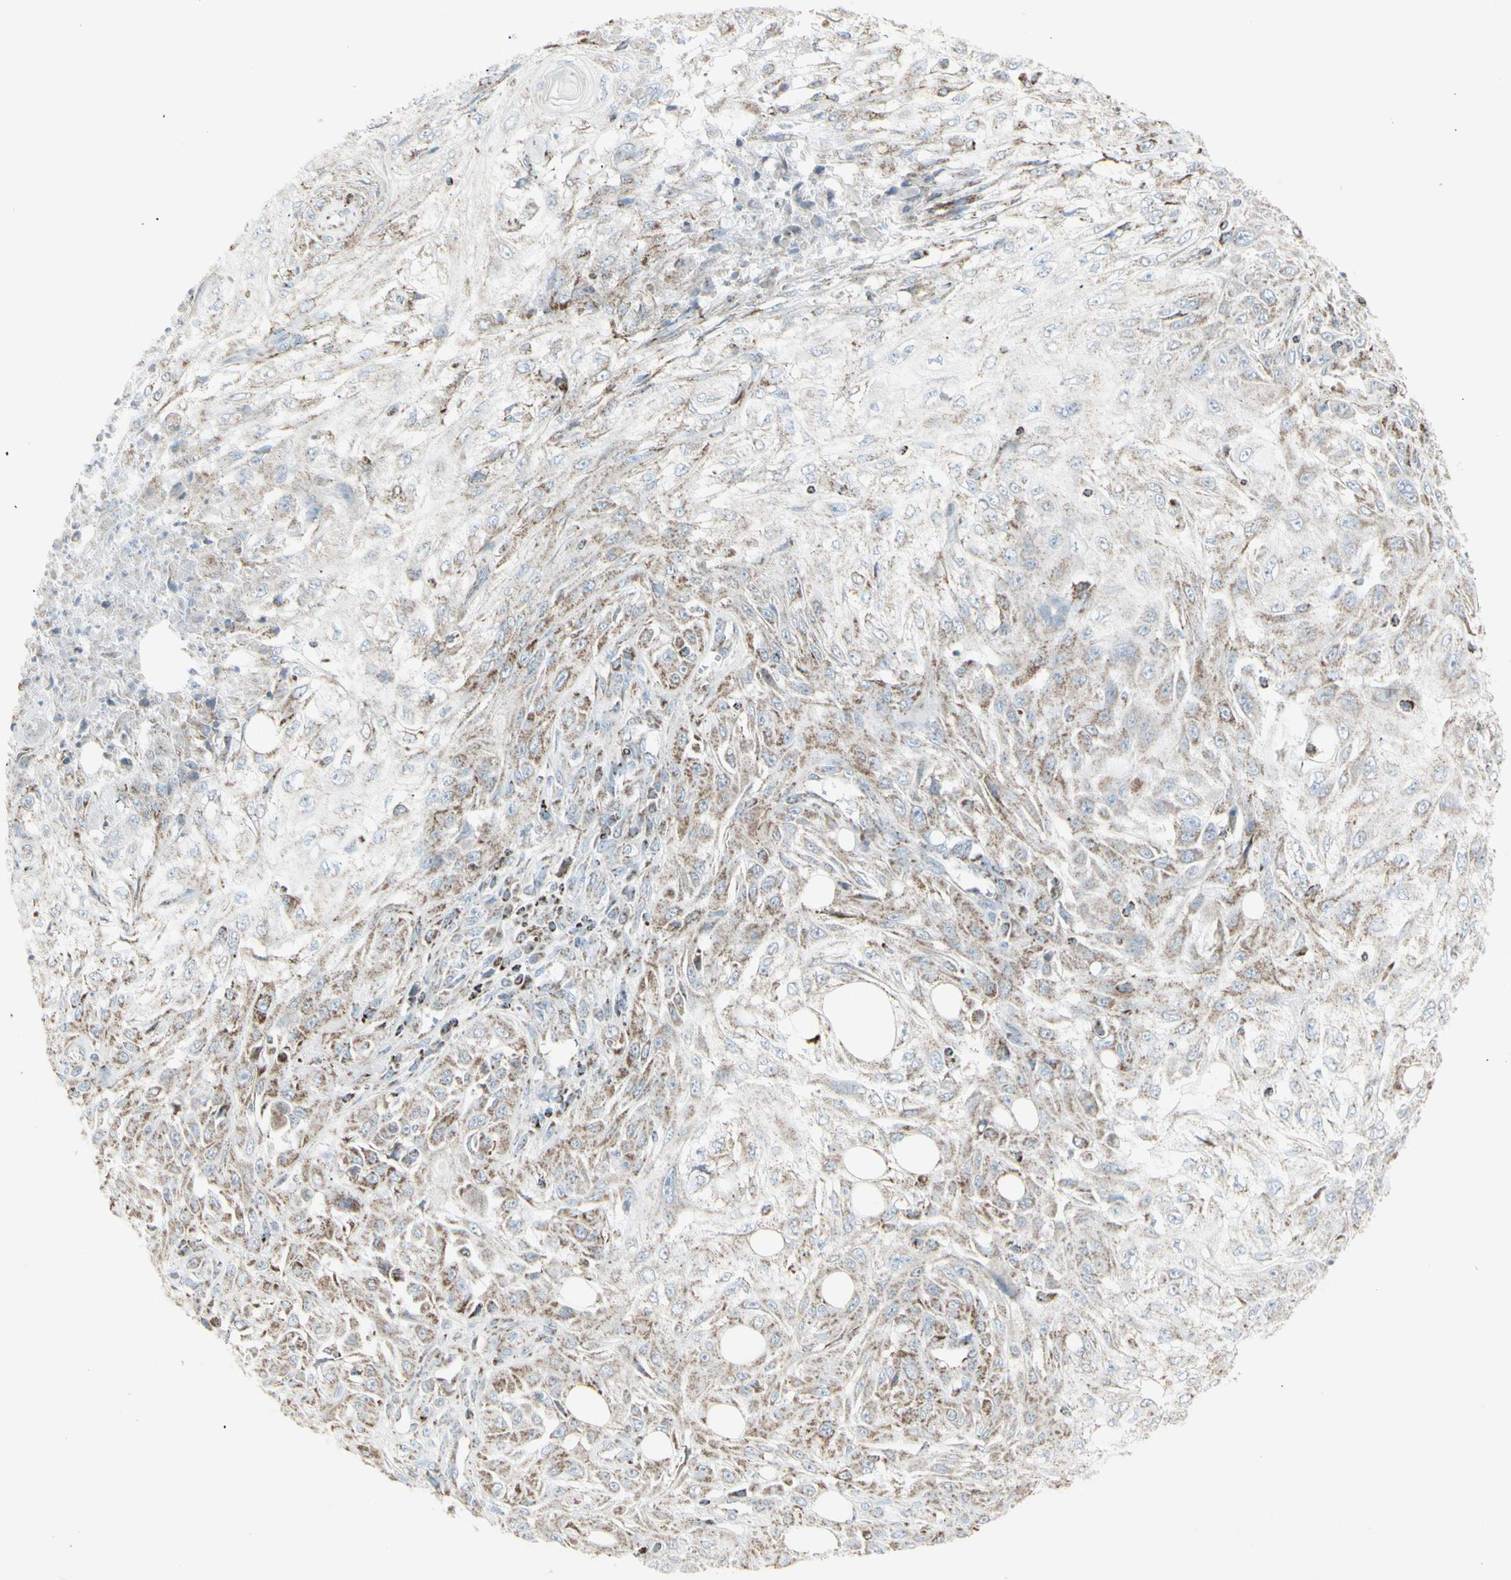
{"staining": {"intensity": "weak", "quantity": "25%-75%", "location": "cytoplasmic/membranous"}, "tissue": "skin cancer", "cell_type": "Tumor cells", "image_type": "cancer", "snomed": [{"axis": "morphology", "description": "Squamous cell carcinoma, NOS"}, {"axis": "topography", "description": "Skin"}], "caption": "A low amount of weak cytoplasmic/membranous staining is present in about 25%-75% of tumor cells in squamous cell carcinoma (skin) tissue.", "gene": "PLGRKT", "patient": {"sex": "male", "age": 75}}